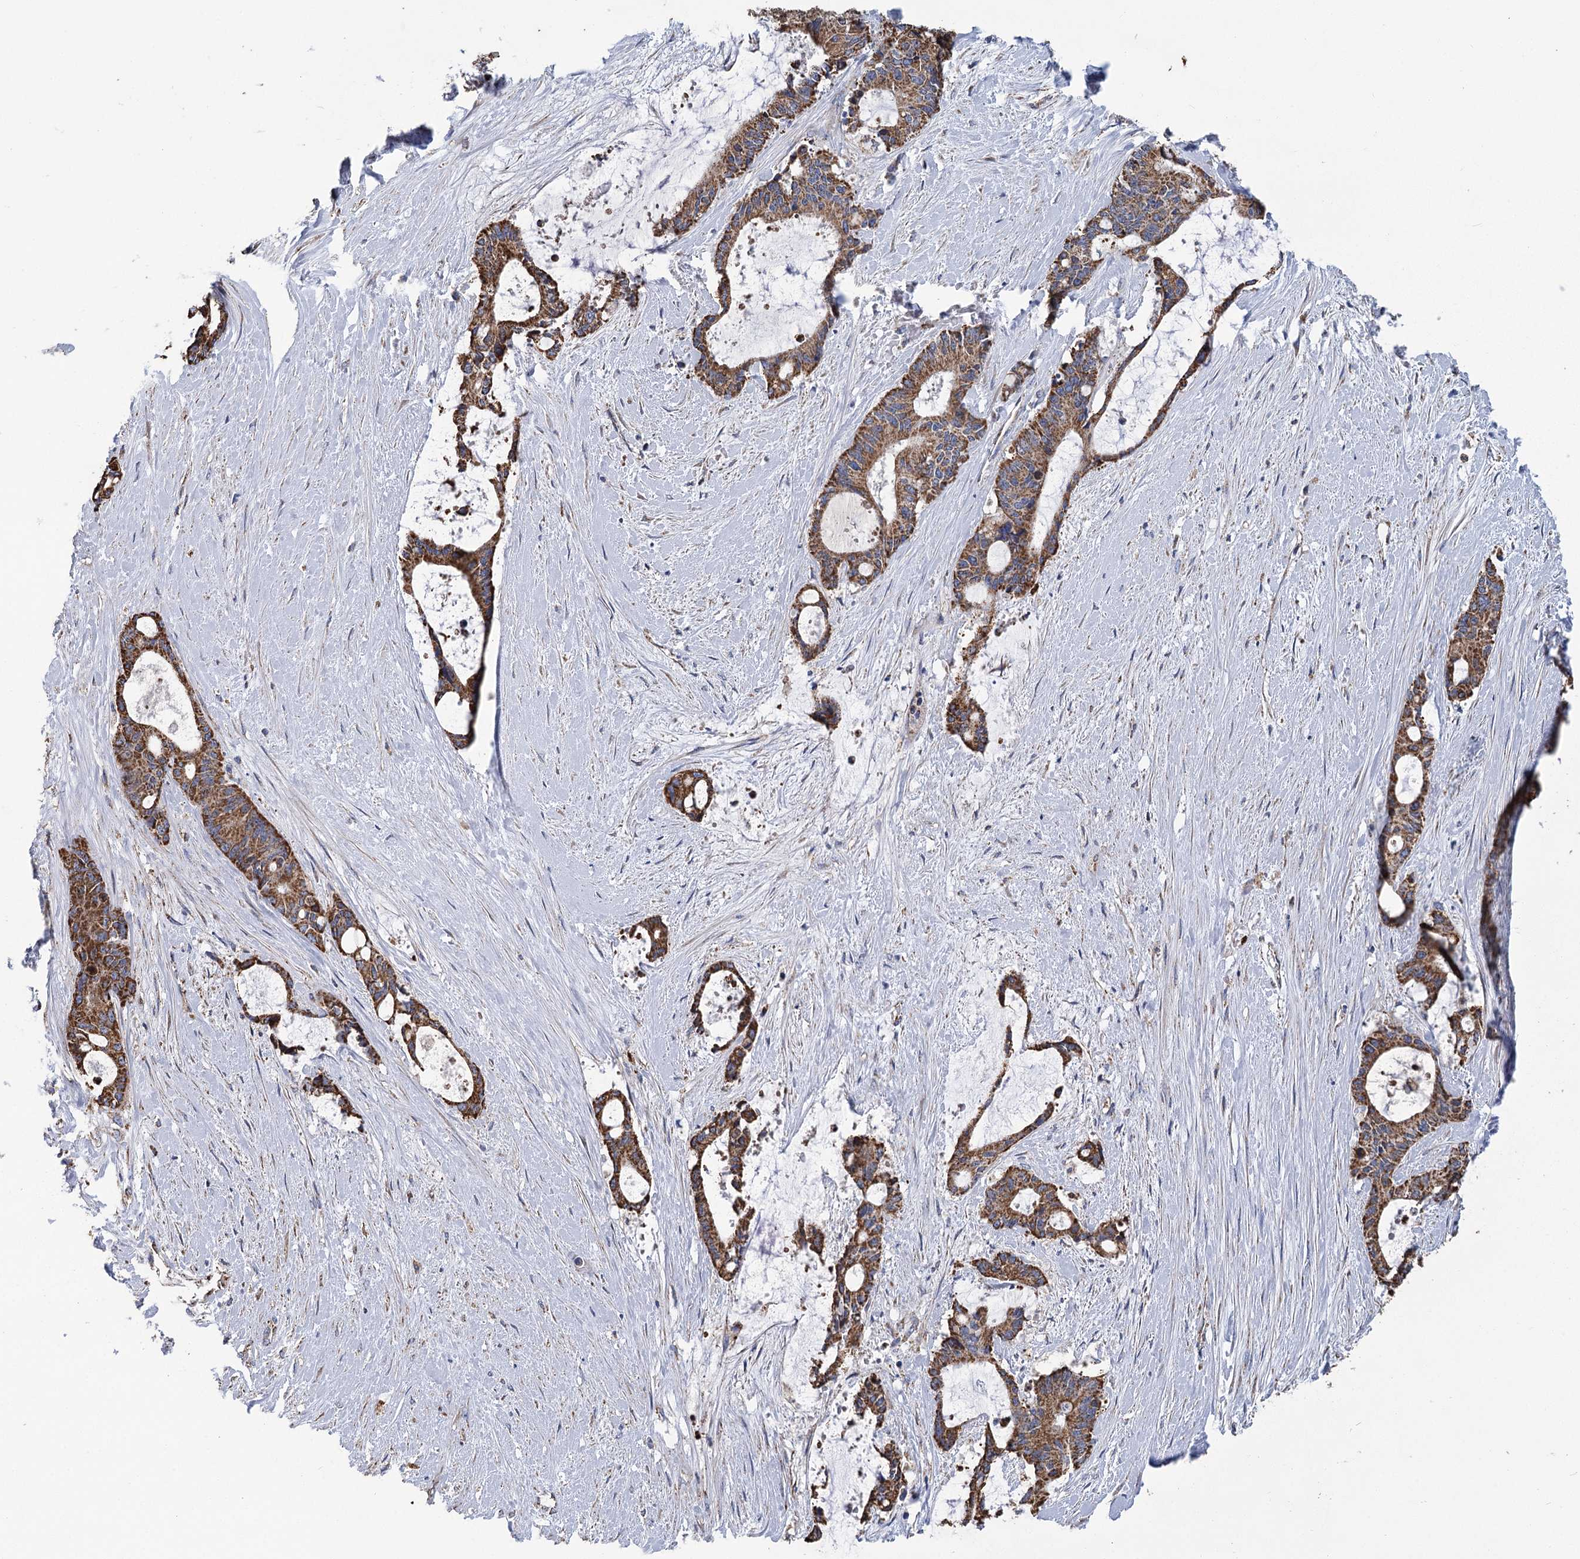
{"staining": {"intensity": "strong", "quantity": ">75%", "location": "cytoplasmic/membranous"}, "tissue": "liver cancer", "cell_type": "Tumor cells", "image_type": "cancer", "snomed": [{"axis": "morphology", "description": "Normal tissue, NOS"}, {"axis": "morphology", "description": "Cholangiocarcinoma"}, {"axis": "topography", "description": "Liver"}, {"axis": "topography", "description": "Peripheral nerve tissue"}], "caption": "An immunohistochemistry photomicrograph of neoplastic tissue is shown. Protein staining in brown labels strong cytoplasmic/membranous positivity in liver cholangiocarcinoma within tumor cells.", "gene": "CCDC73", "patient": {"sex": "female", "age": 73}}